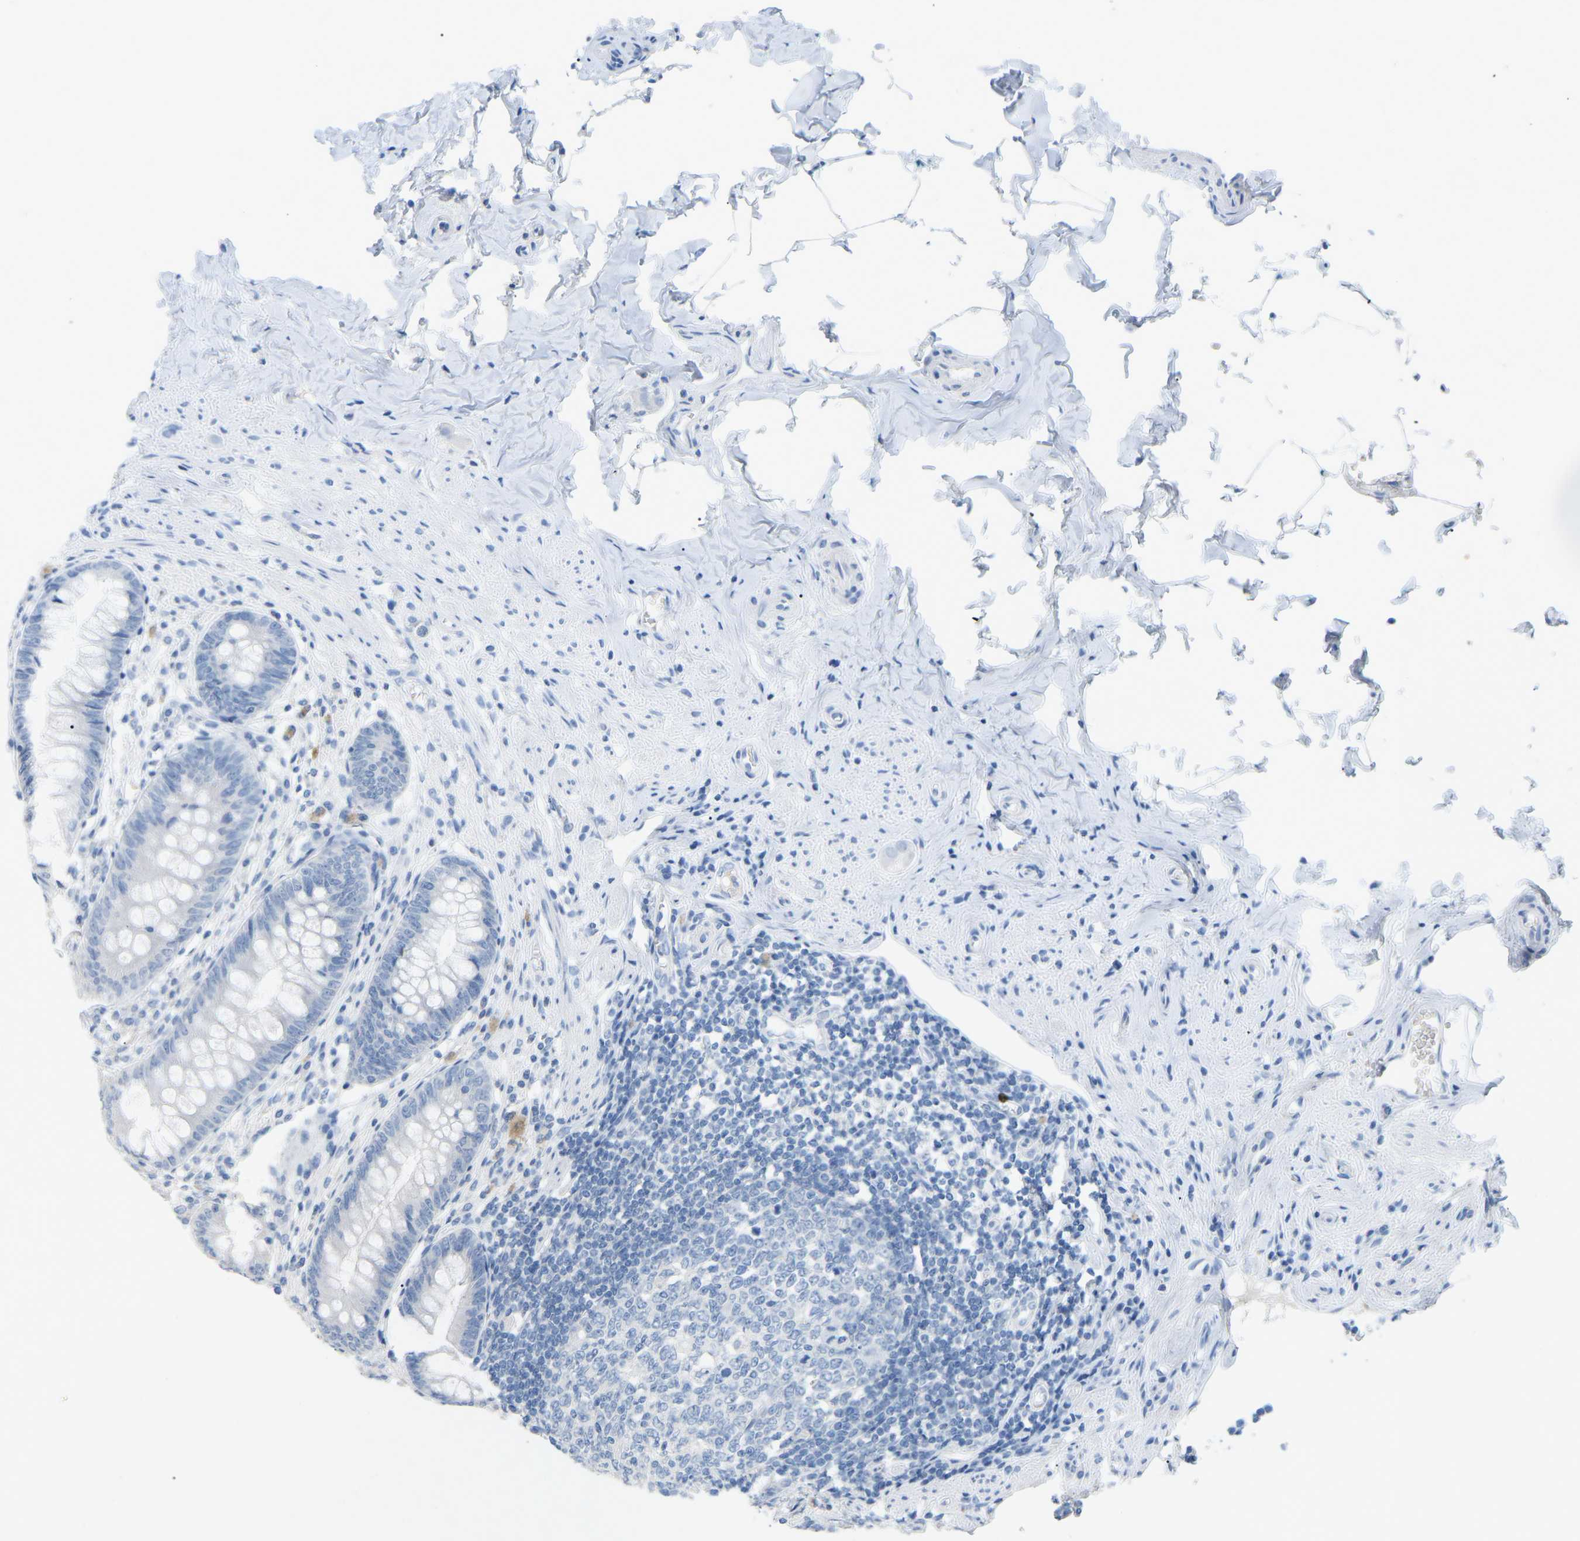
{"staining": {"intensity": "negative", "quantity": "none", "location": "none"}, "tissue": "appendix", "cell_type": "Glandular cells", "image_type": "normal", "snomed": [{"axis": "morphology", "description": "Normal tissue, NOS"}, {"axis": "topography", "description": "Appendix"}], "caption": "IHC image of unremarkable human appendix stained for a protein (brown), which reveals no staining in glandular cells.", "gene": "HBG2", "patient": {"sex": "male", "age": 56}}